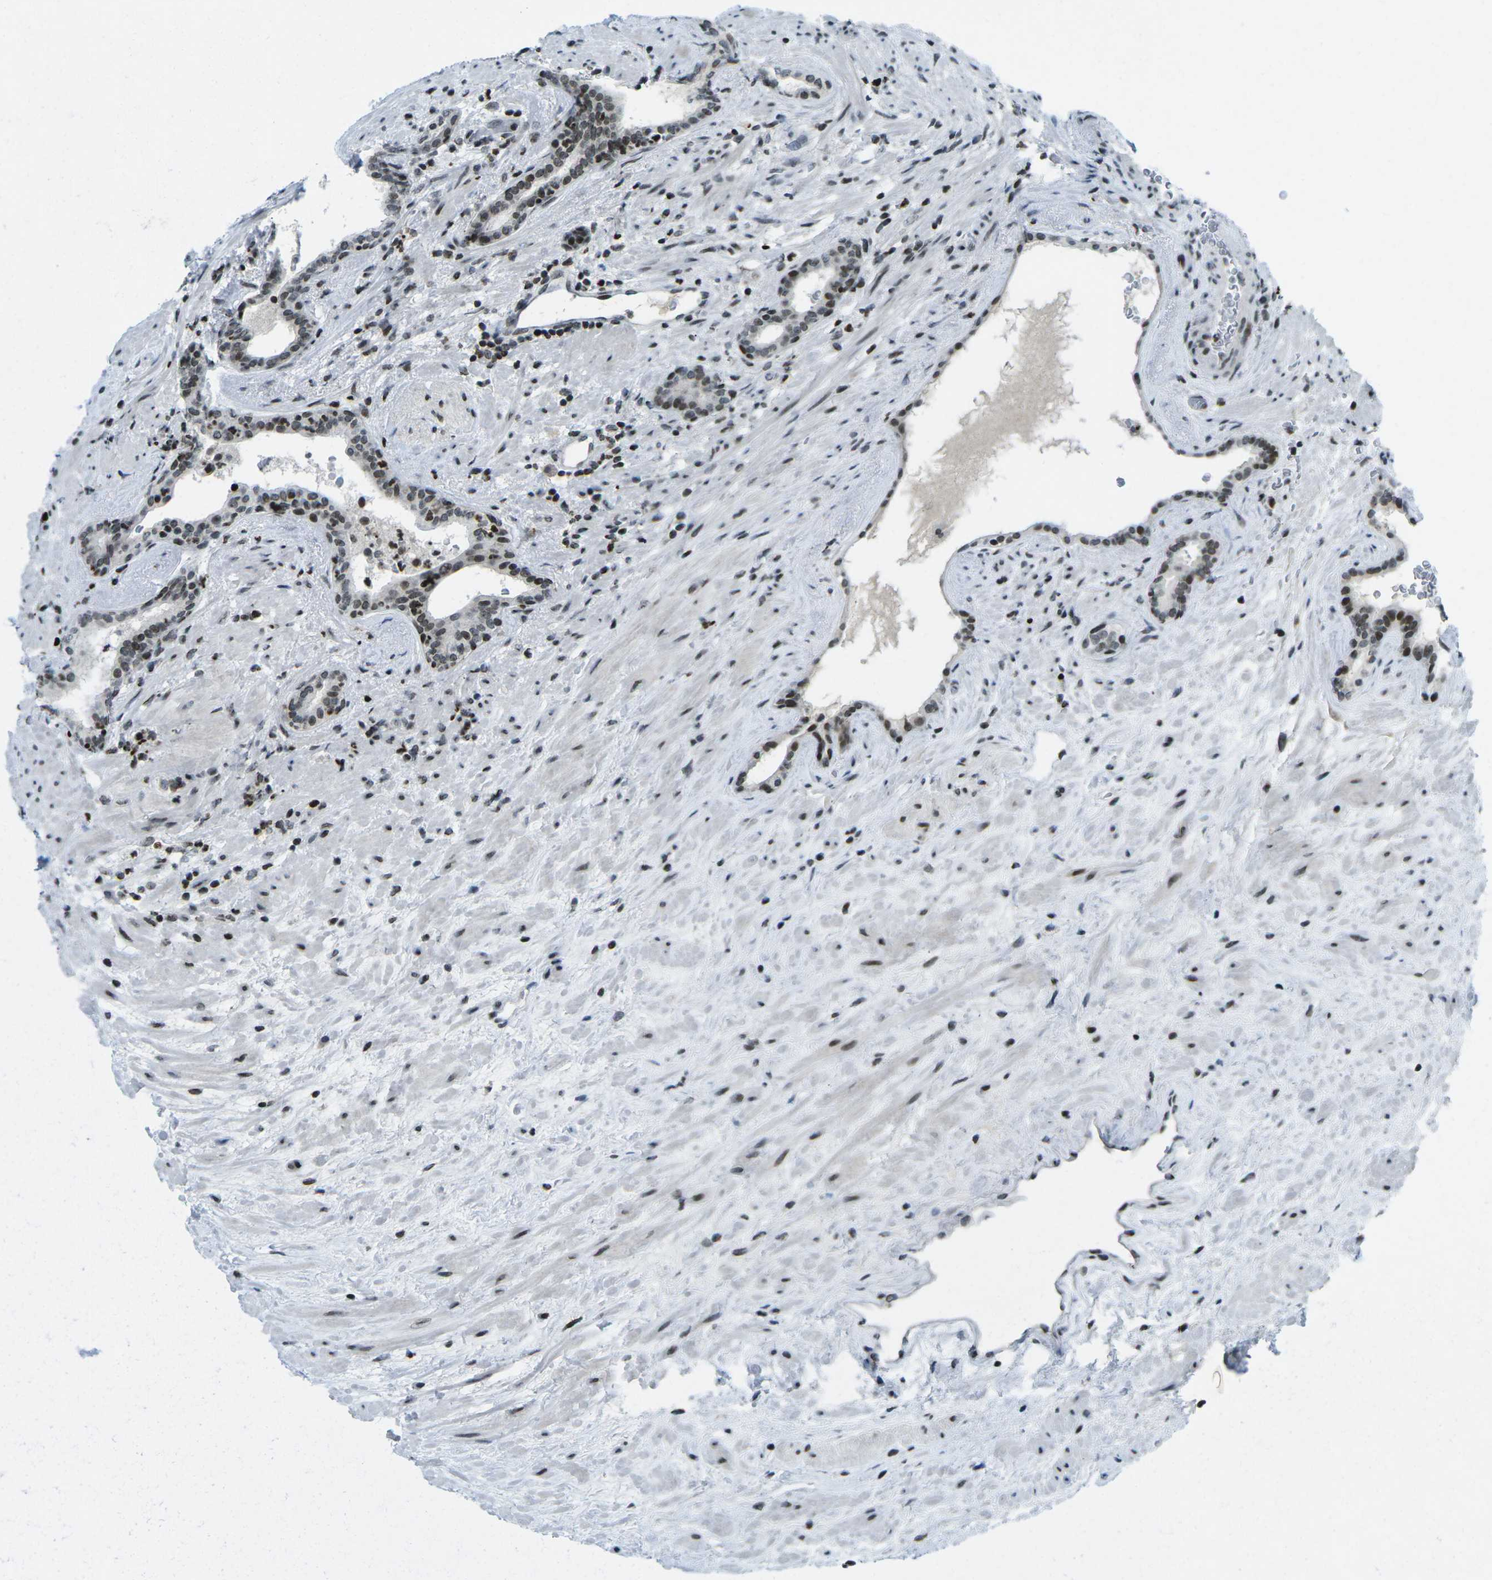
{"staining": {"intensity": "moderate", "quantity": ">75%", "location": "nuclear"}, "tissue": "prostate cancer", "cell_type": "Tumor cells", "image_type": "cancer", "snomed": [{"axis": "morphology", "description": "Adenocarcinoma, High grade"}, {"axis": "topography", "description": "Prostate"}], "caption": "The photomicrograph reveals staining of prostate cancer, revealing moderate nuclear protein expression (brown color) within tumor cells. The protein is shown in brown color, while the nuclei are stained blue.", "gene": "EME1", "patient": {"sex": "male", "age": 71}}